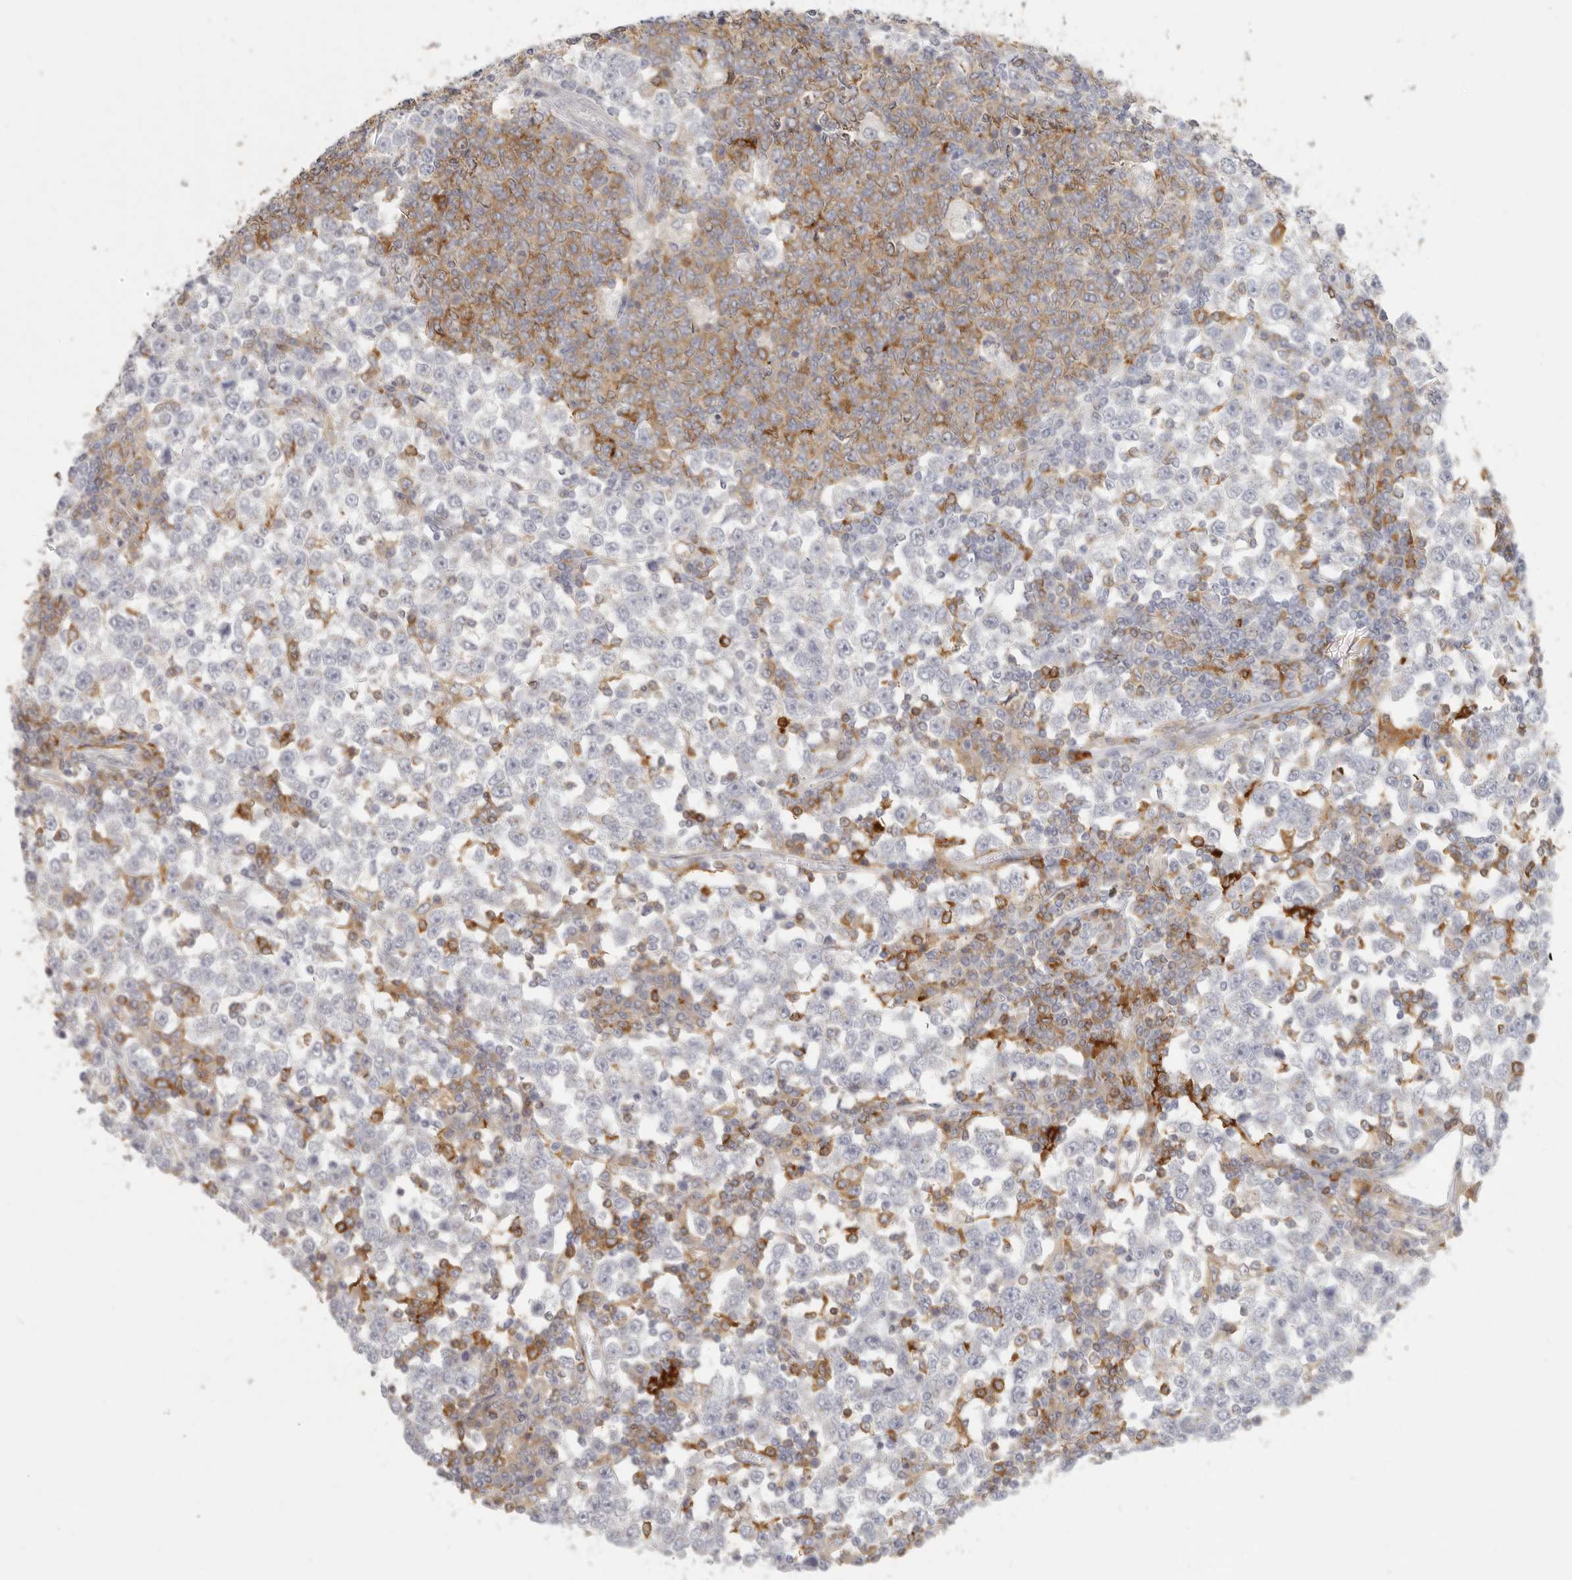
{"staining": {"intensity": "negative", "quantity": "none", "location": "none"}, "tissue": "testis cancer", "cell_type": "Tumor cells", "image_type": "cancer", "snomed": [{"axis": "morphology", "description": "Seminoma, NOS"}, {"axis": "topography", "description": "Testis"}], "caption": "Immunohistochemistry (IHC) of human testis cancer (seminoma) demonstrates no positivity in tumor cells.", "gene": "NIBAN1", "patient": {"sex": "male", "age": 65}}